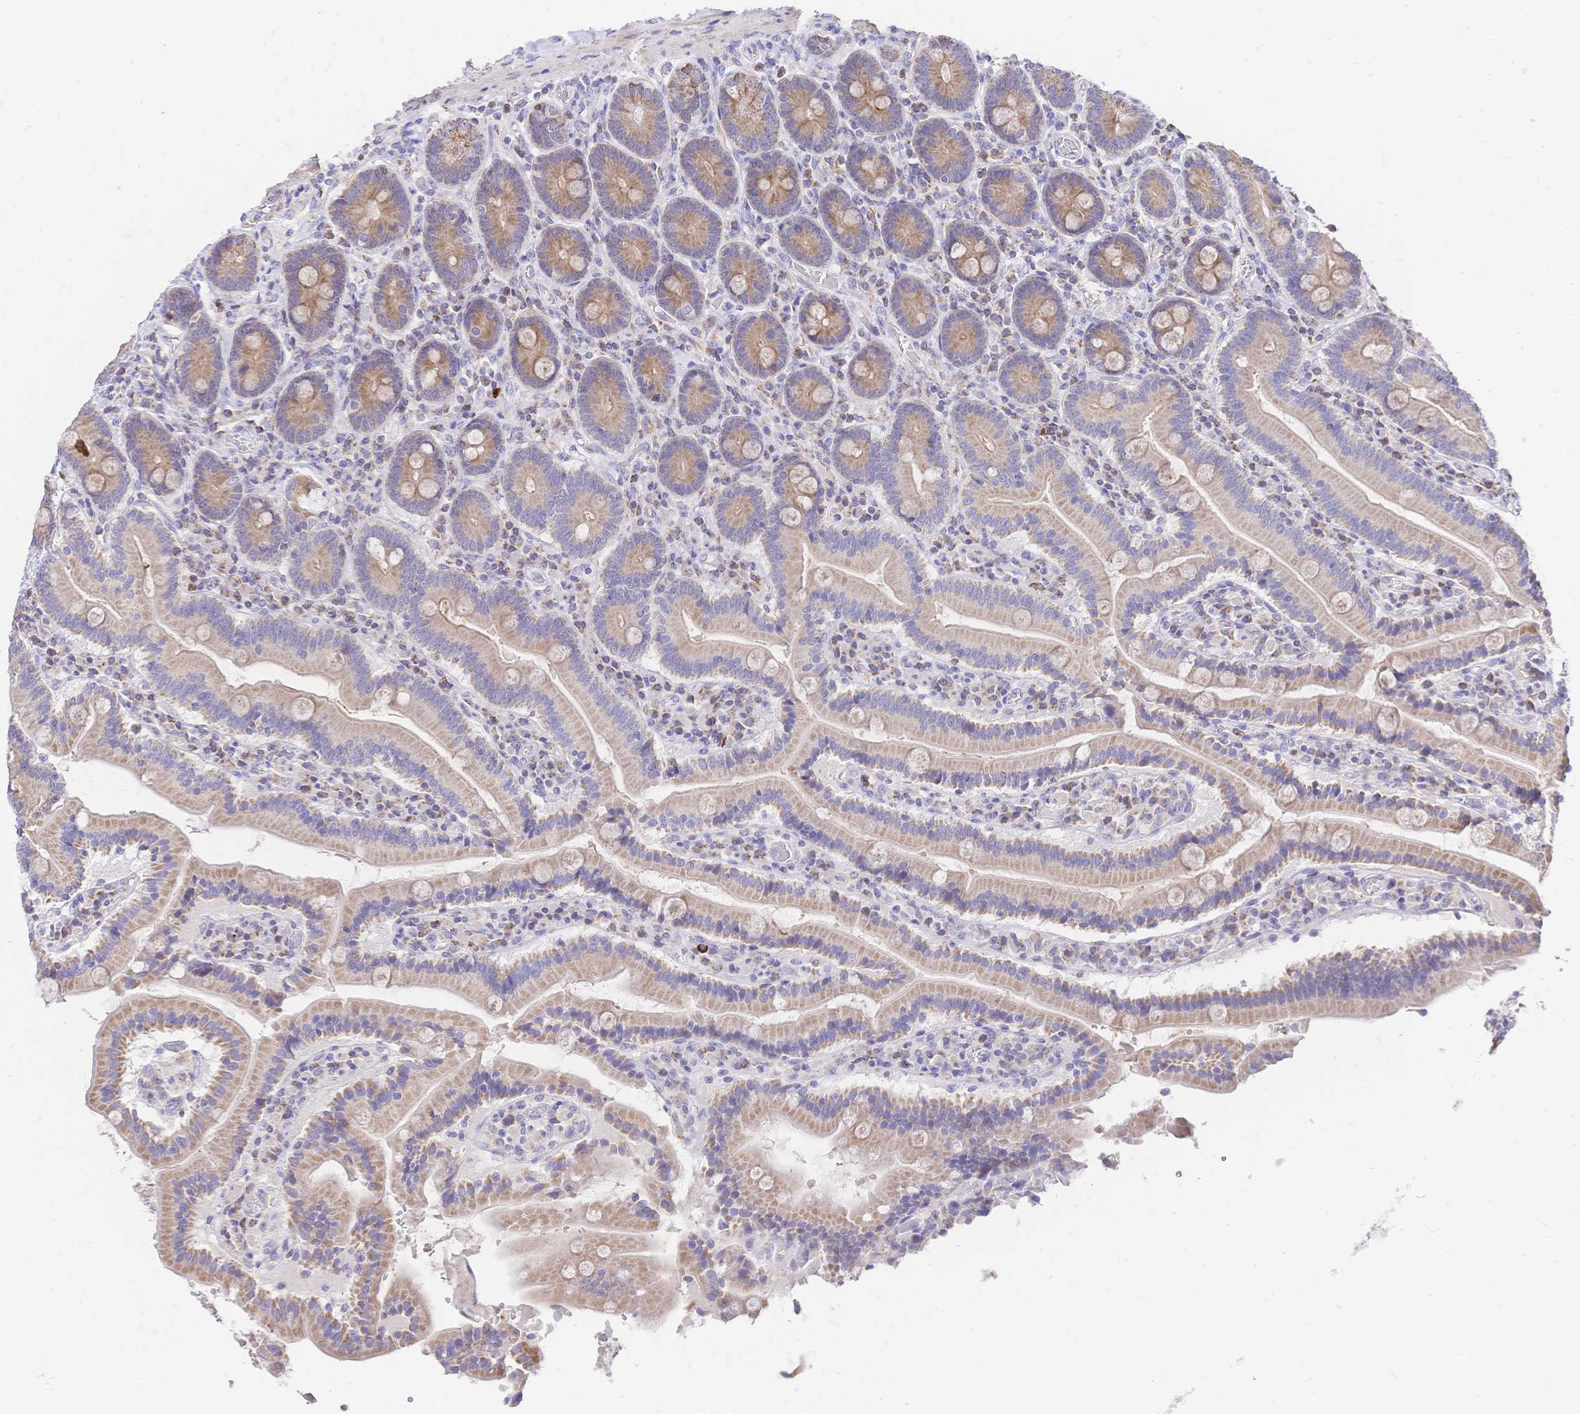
{"staining": {"intensity": "moderate", "quantity": ">75%", "location": "cytoplasmic/membranous"}, "tissue": "duodenum", "cell_type": "Glandular cells", "image_type": "normal", "snomed": [{"axis": "morphology", "description": "Normal tissue, NOS"}, {"axis": "topography", "description": "Duodenum"}], "caption": "The photomicrograph displays a brown stain indicating the presence of a protein in the cytoplasmic/membranous of glandular cells in duodenum. (DAB (3,3'-diaminobenzidine) = brown stain, brightfield microscopy at high magnification).", "gene": "CLEC18A", "patient": {"sex": "female", "age": 62}}